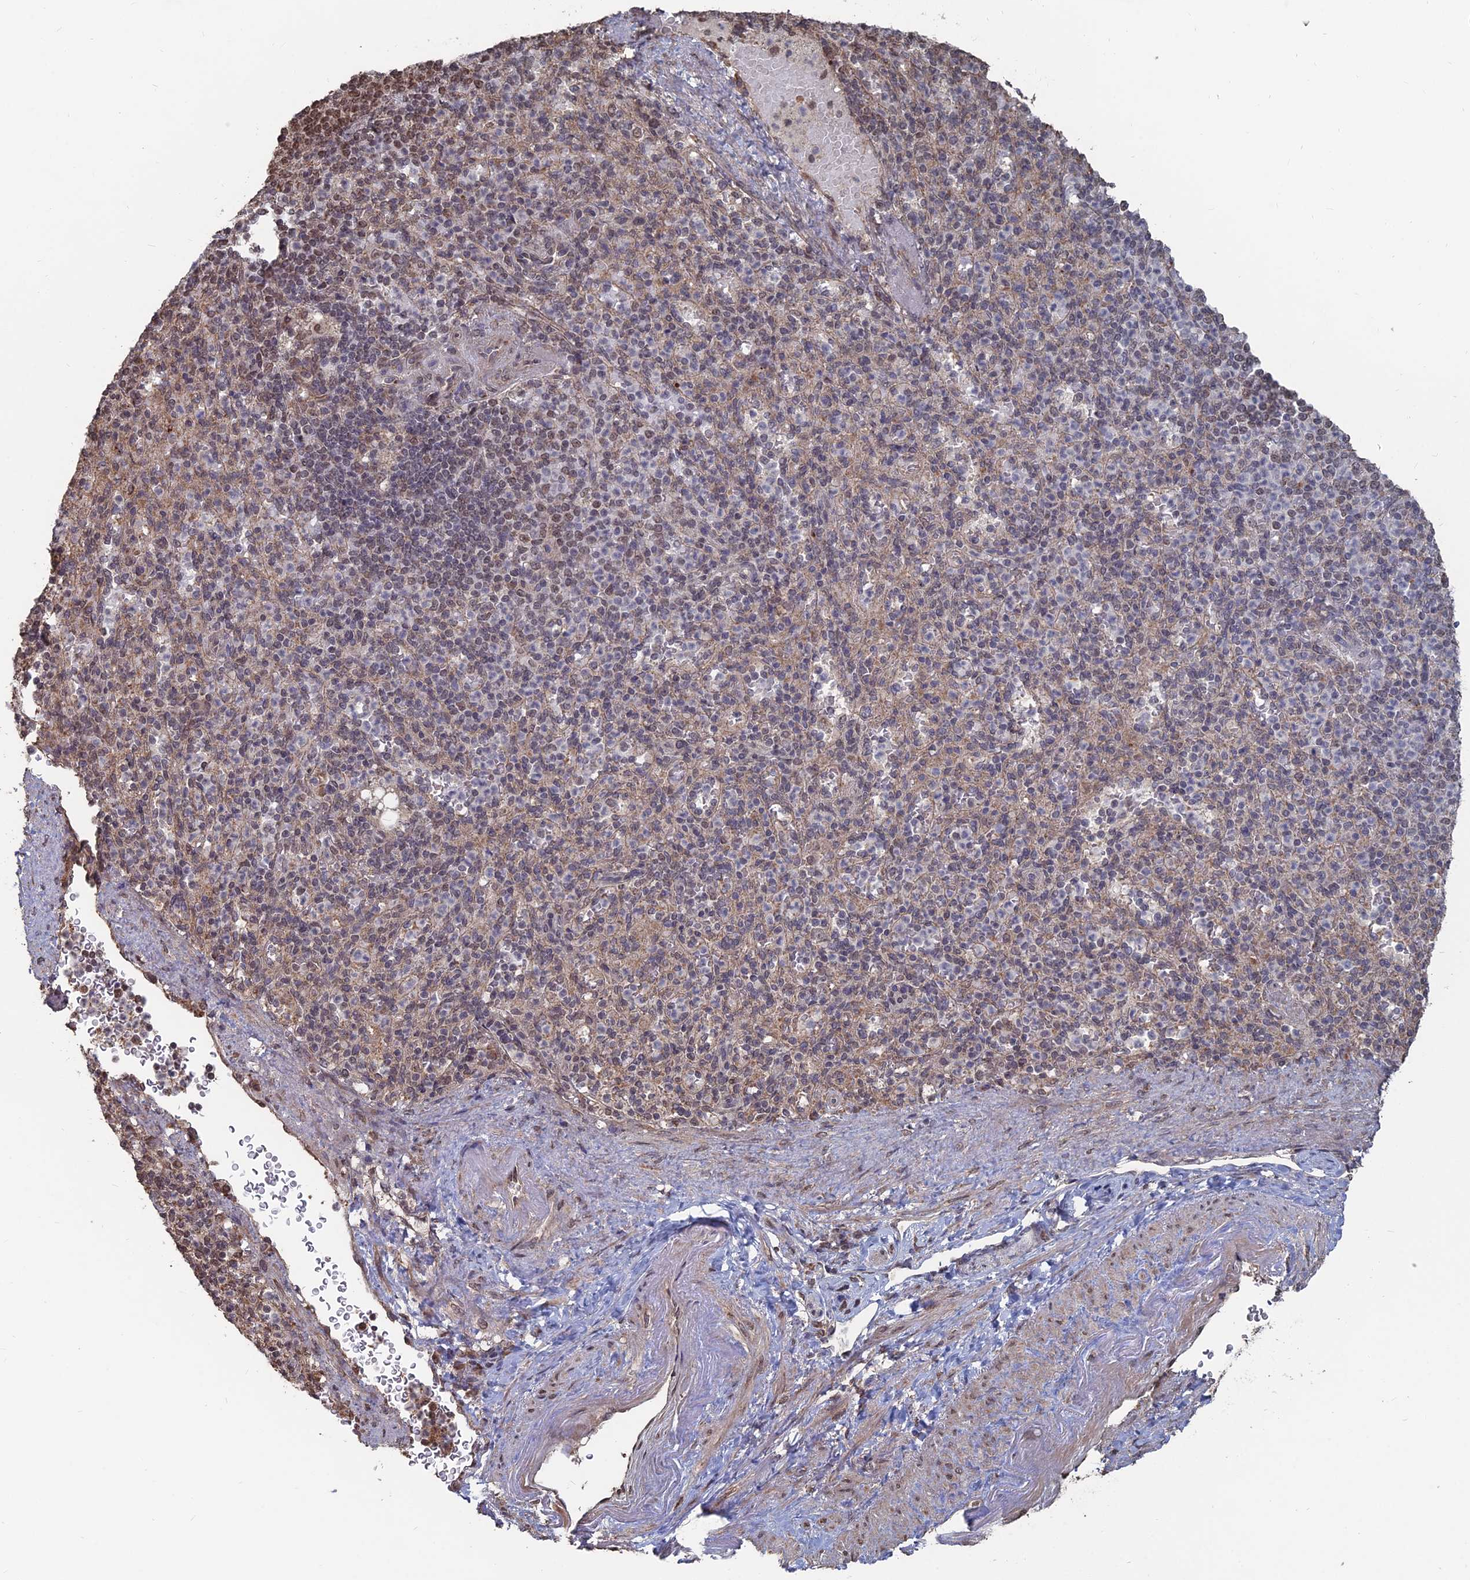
{"staining": {"intensity": "weak", "quantity": "25%-75%", "location": "cytoplasmic/membranous,nuclear"}, "tissue": "spleen", "cell_type": "Cells in red pulp", "image_type": "normal", "snomed": [{"axis": "morphology", "description": "Normal tissue, NOS"}, {"axis": "topography", "description": "Spleen"}], "caption": "Weak cytoplasmic/membranous,nuclear protein expression is appreciated in about 25%-75% of cells in red pulp in spleen.", "gene": "CCNP", "patient": {"sex": "female", "age": 74}}